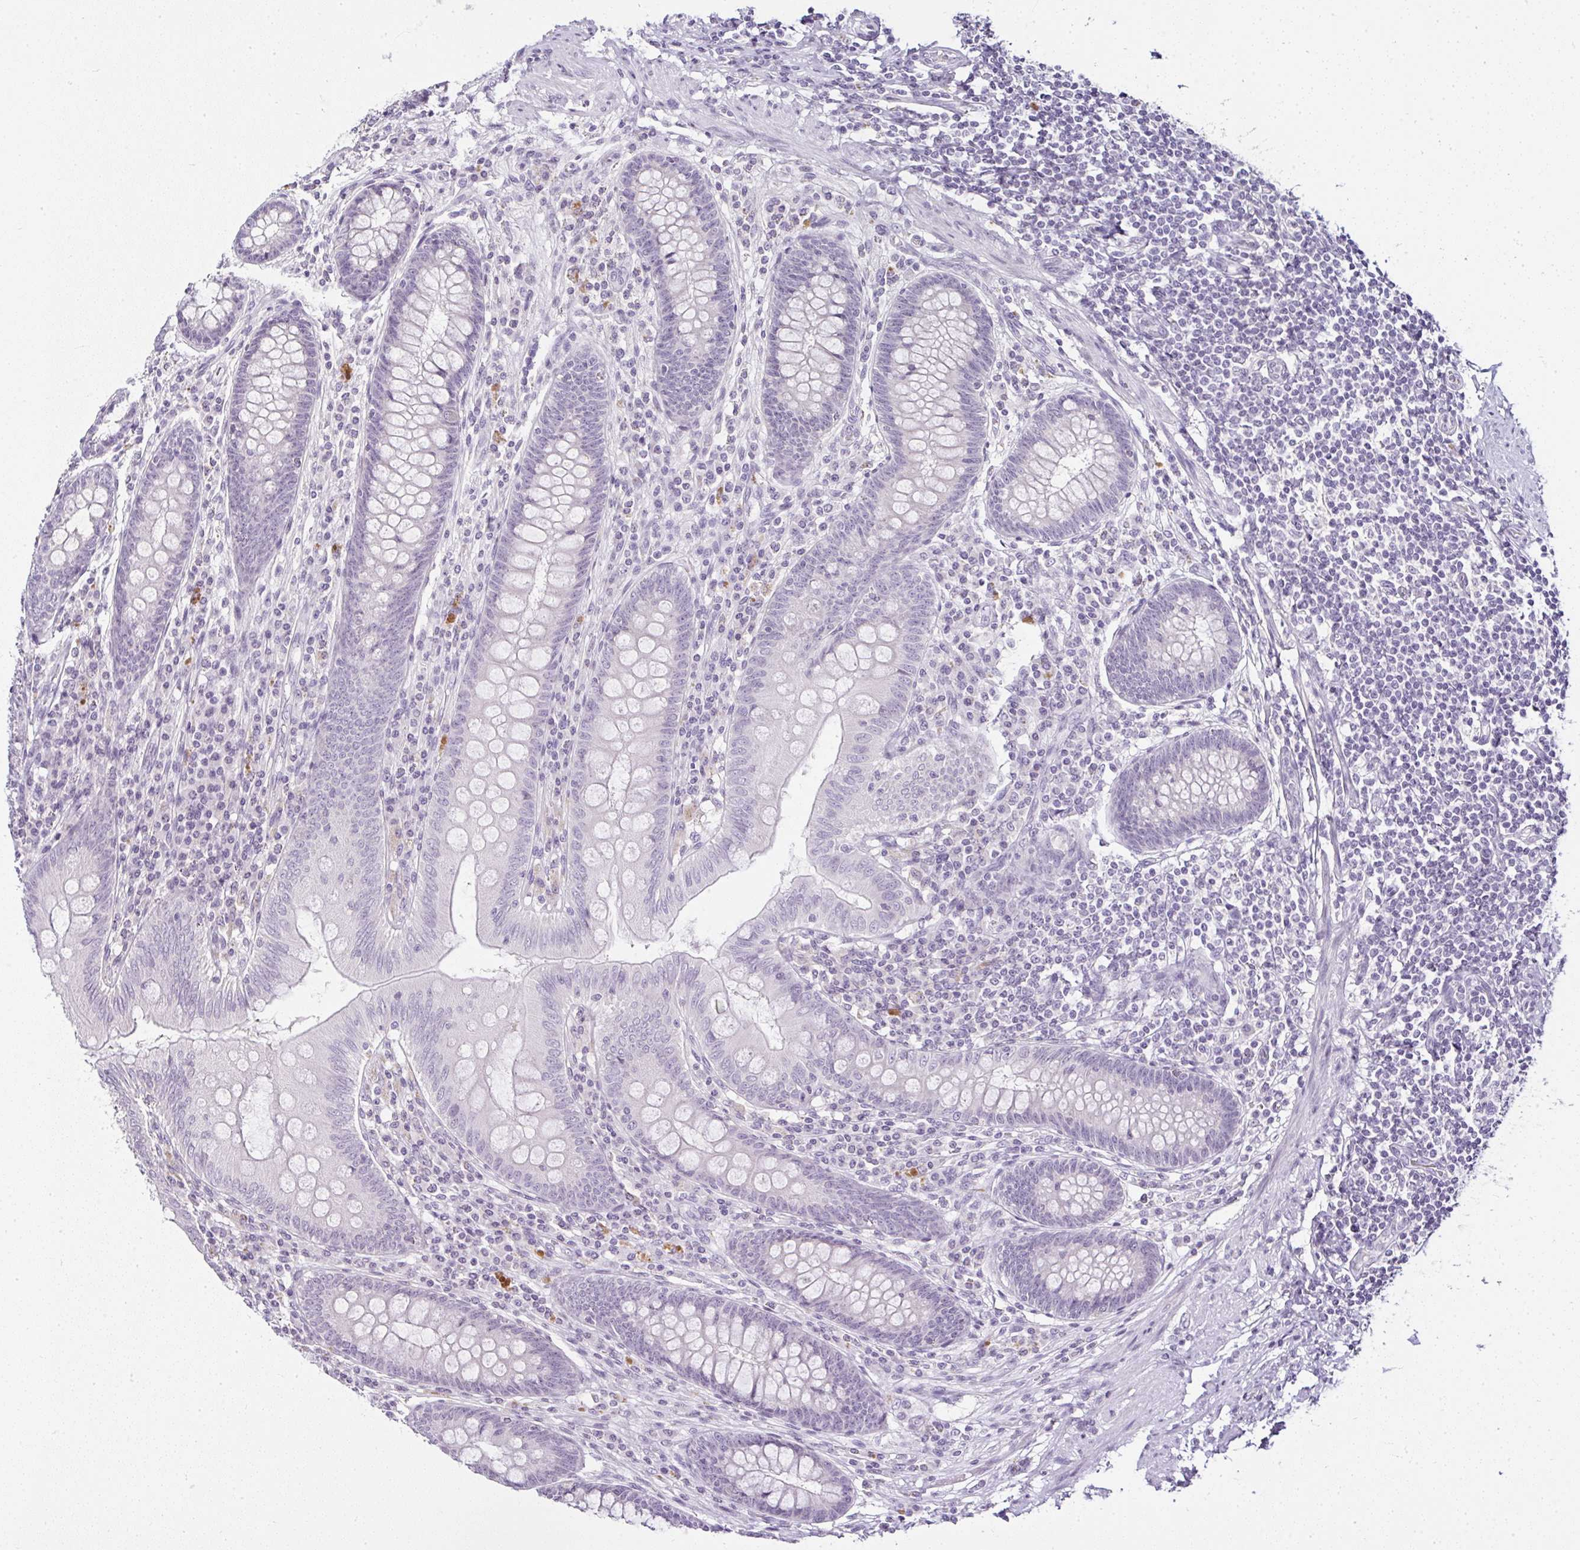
{"staining": {"intensity": "negative", "quantity": "none", "location": "none"}, "tissue": "appendix", "cell_type": "Glandular cells", "image_type": "normal", "snomed": [{"axis": "morphology", "description": "Normal tissue, NOS"}, {"axis": "topography", "description": "Appendix"}], "caption": "Immunohistochemistry of benign human appendix displays no expression in glandular cells. (DAB immunohistochemistry (IHC) visualized using brightfield microscopy, high magnification).", "gene": "SERPINB3", "patient": {"sex": "male", "age": 71}}